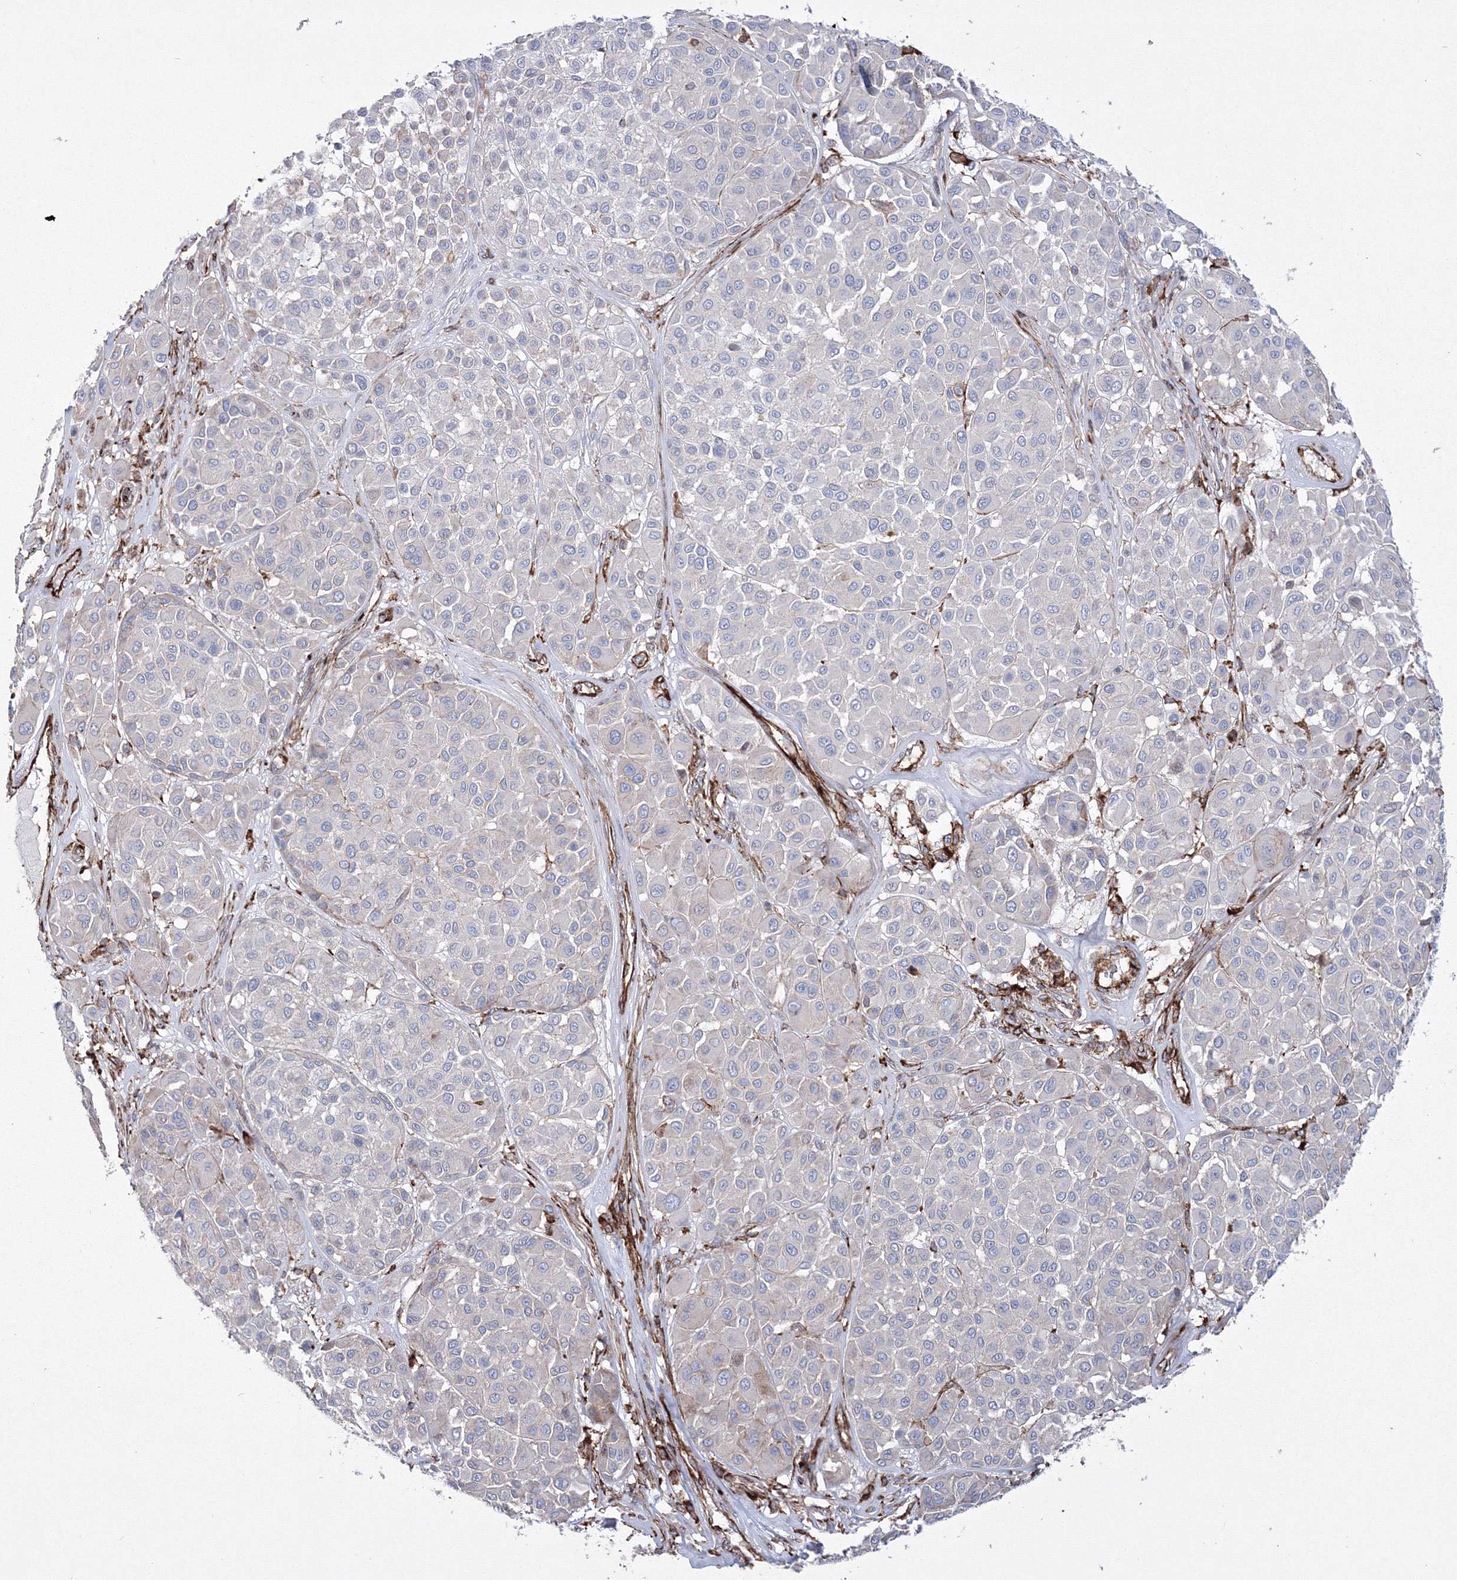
{"staining": {"intensity": "negative", "quantity": "none", "location": "none"}, "tissue": "melanoma", "cell_type": "Tumor cells", "image_type": "cancer", "snomed": [{"axis": "morphology", "description": "Malignant melanoma, Metastatic site"}, {"axis": "topography", "description": "Soft tissue"}], "caption": "Tumor cells are negative for brown protein staining in melanoma.", "gene": "GPR82", "patient": {"sex": "male", "age": 41}}